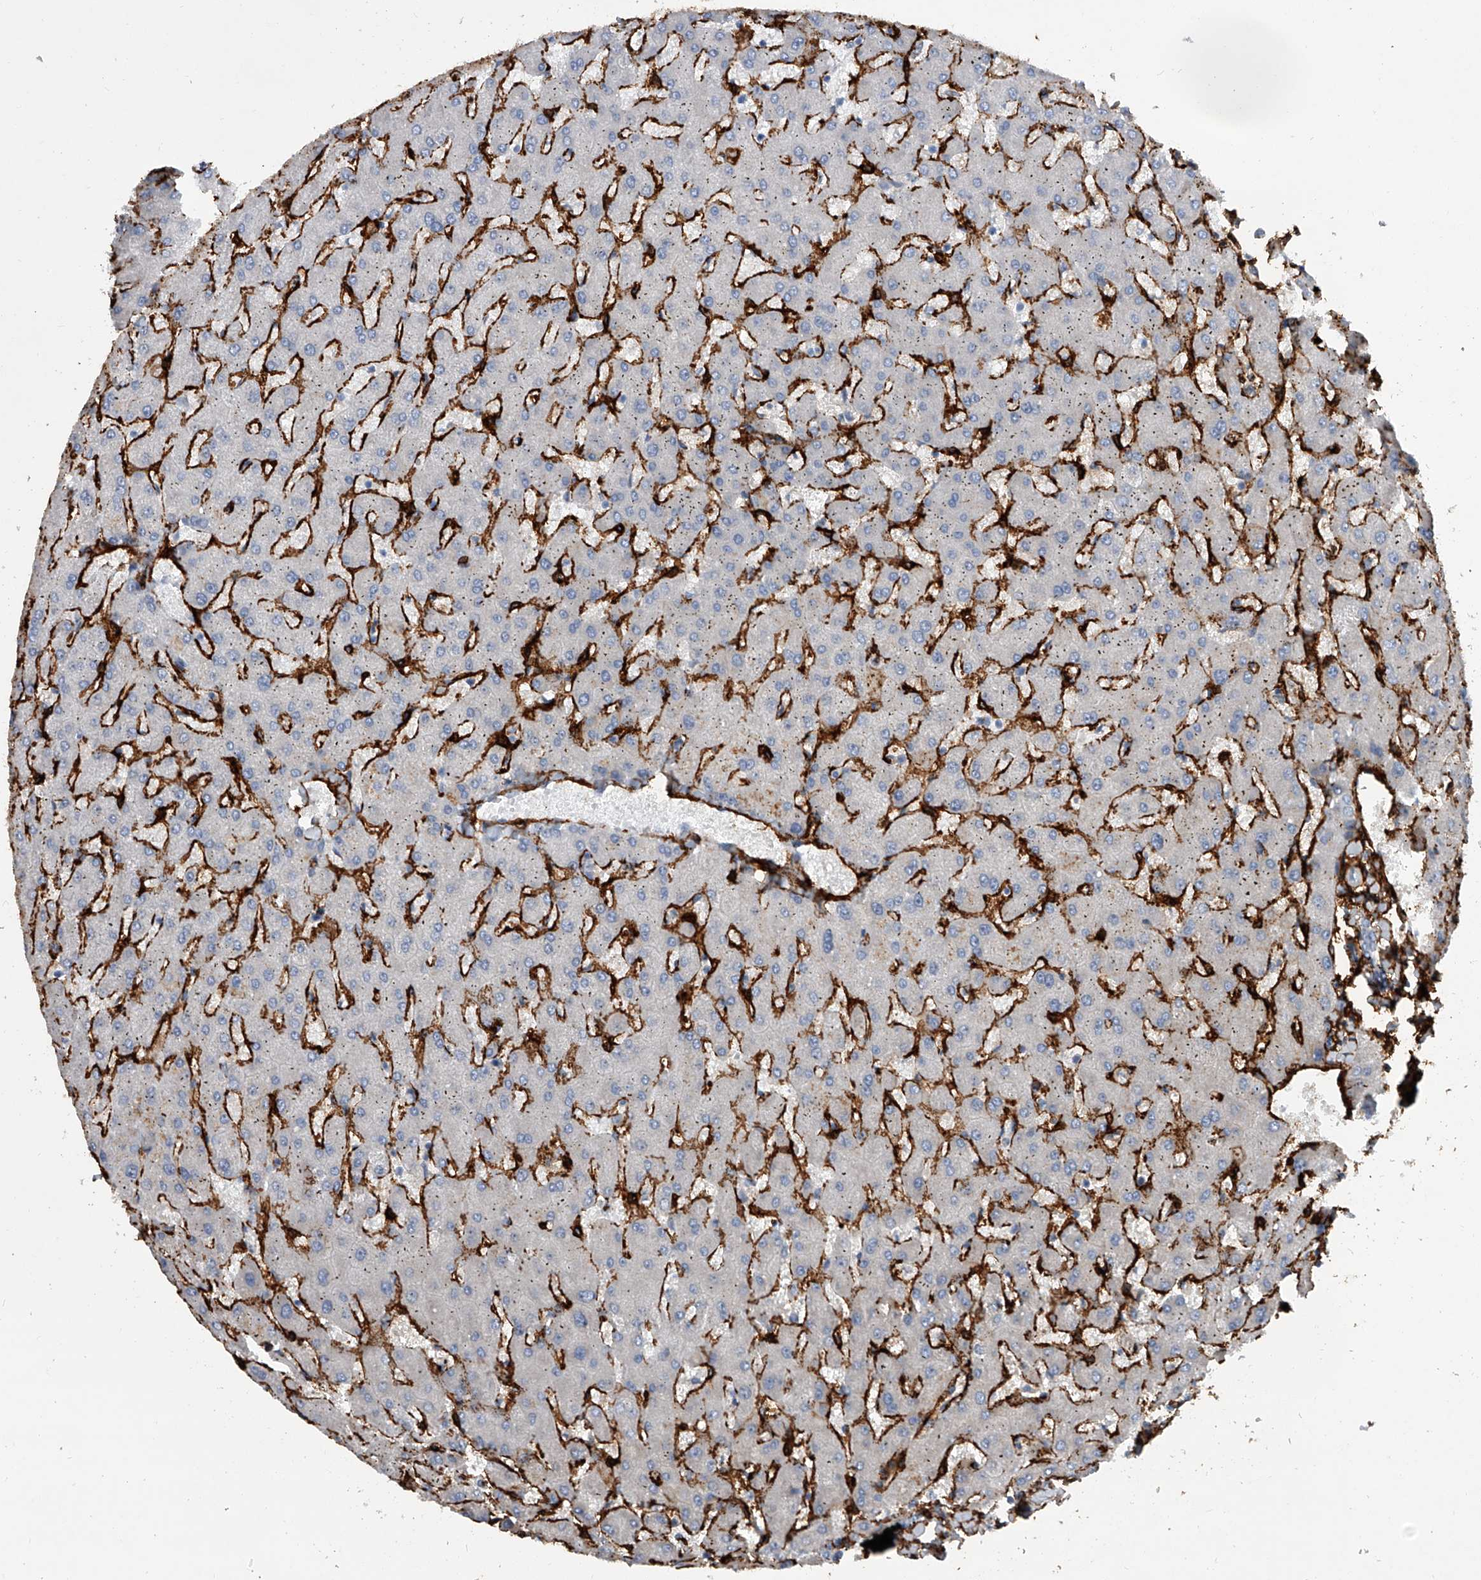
{"staining": {"intensity": "negative", "quantity": "none", "location": "none"}, "tissue": "liver", "cell_type": "Cholangiocytes", "image_type": "normal", "snomed": [{"axis": "morphology", "description": "Normal tissue, NOS"}, {"axis": "topography", "description": "Liver"}], "caption": "A micrograph of liver stained for a protein shows no brown staining in cholangiocytes. (Stains: DAB immunohistochemistry with hematoxylin counter stain, Microscopy: brightfield microscopy at high magnification).", "gene": "ALG14", "patient": {"sex": "female", "age": 63}}